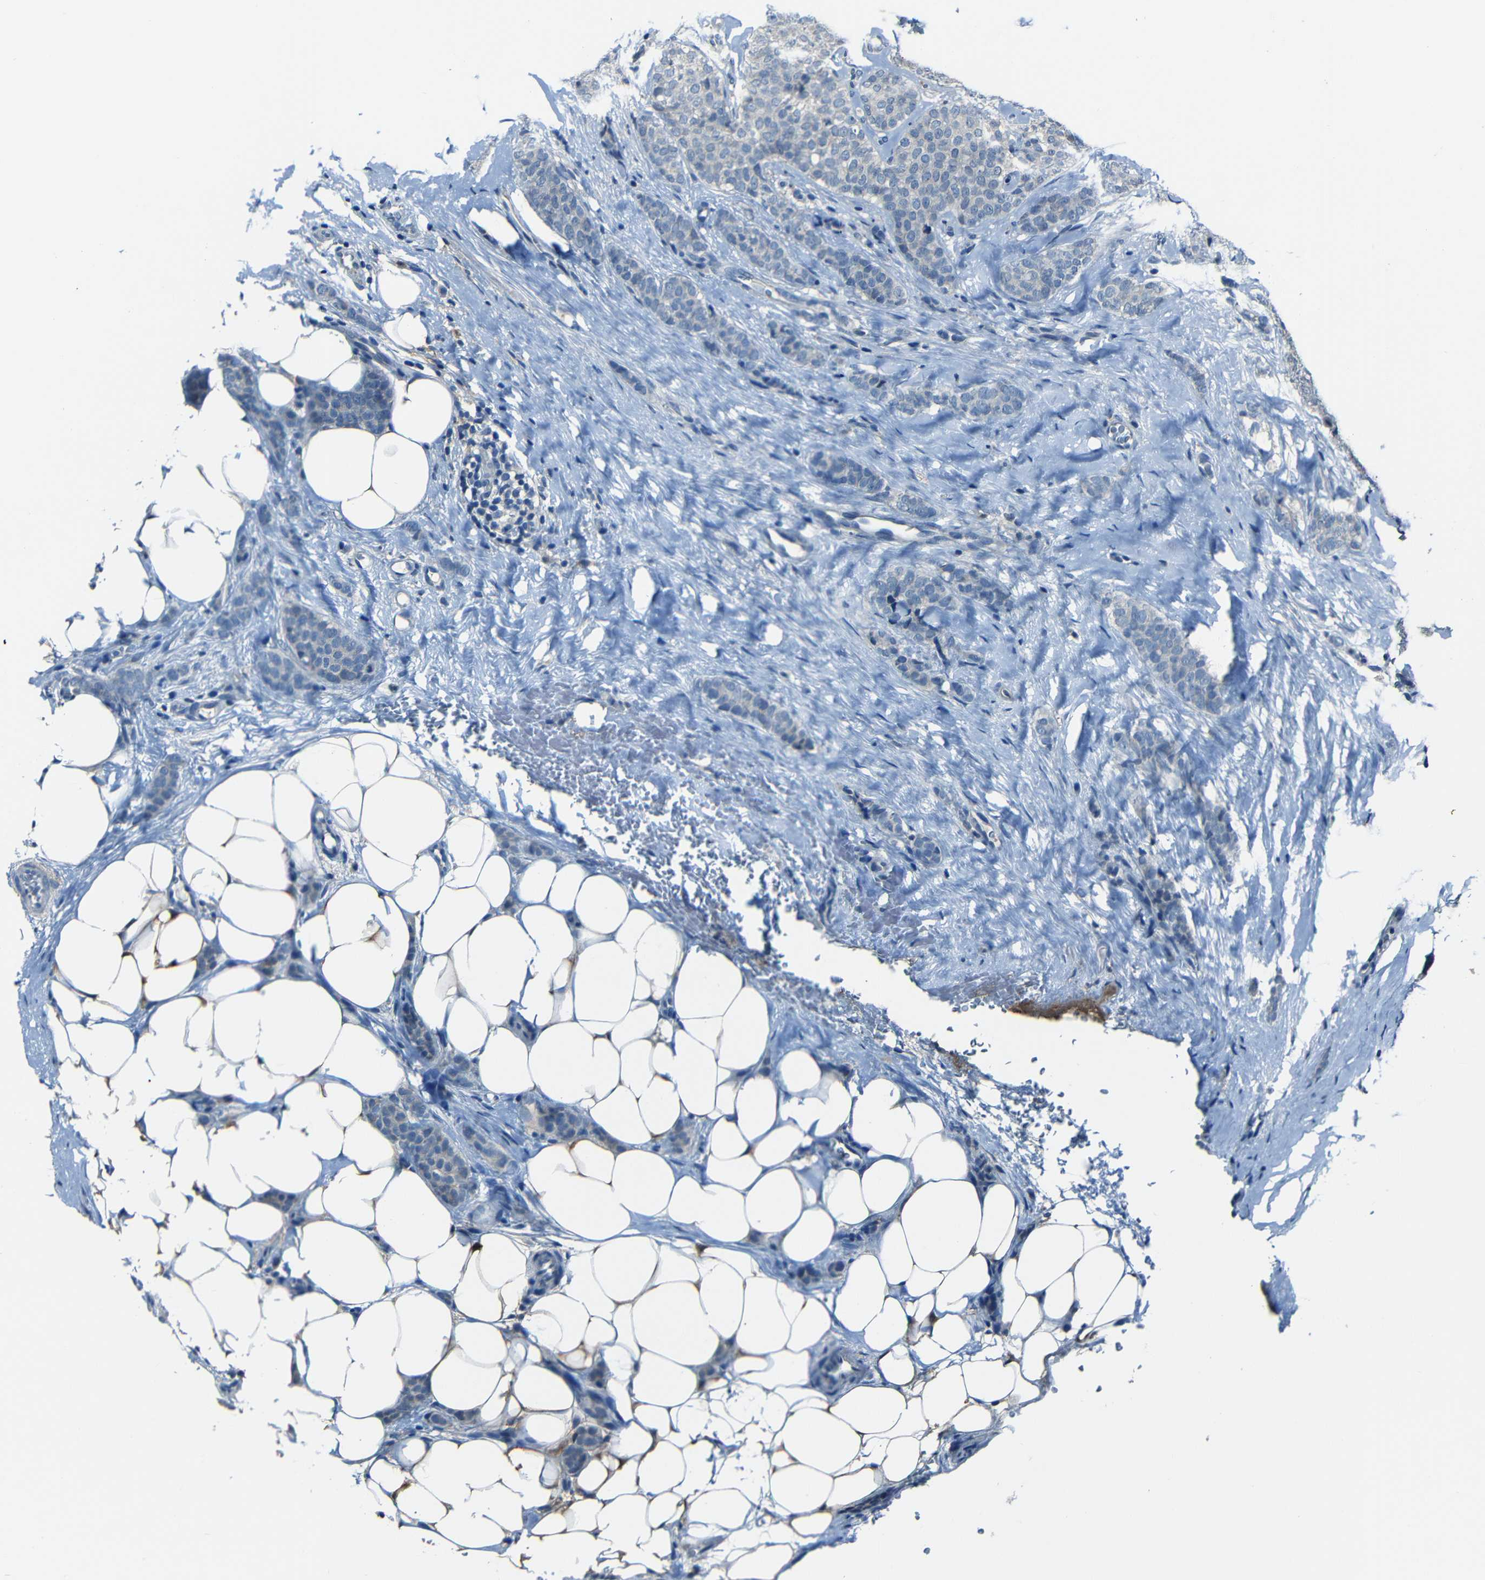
{"staining": {"intensity": "negative", "quantity": "none", "location": "none"}, "tissue": "breast cancer", "cell_type": "Tumor cells", "image_type": "cancer", "snomed": [{"axis": "morphology", "description": "Lobular carcinoma"}, {"axis": "topography", "description": "Skin"}, {"axis": "topography", "description": "Breast"}], "caption": "Immunohistochemical staining of breast lobular carcinoma displays no significant positivity in tumor cells.", "gene": "SLA", "patient": {"sex": "female", "age": 46}}